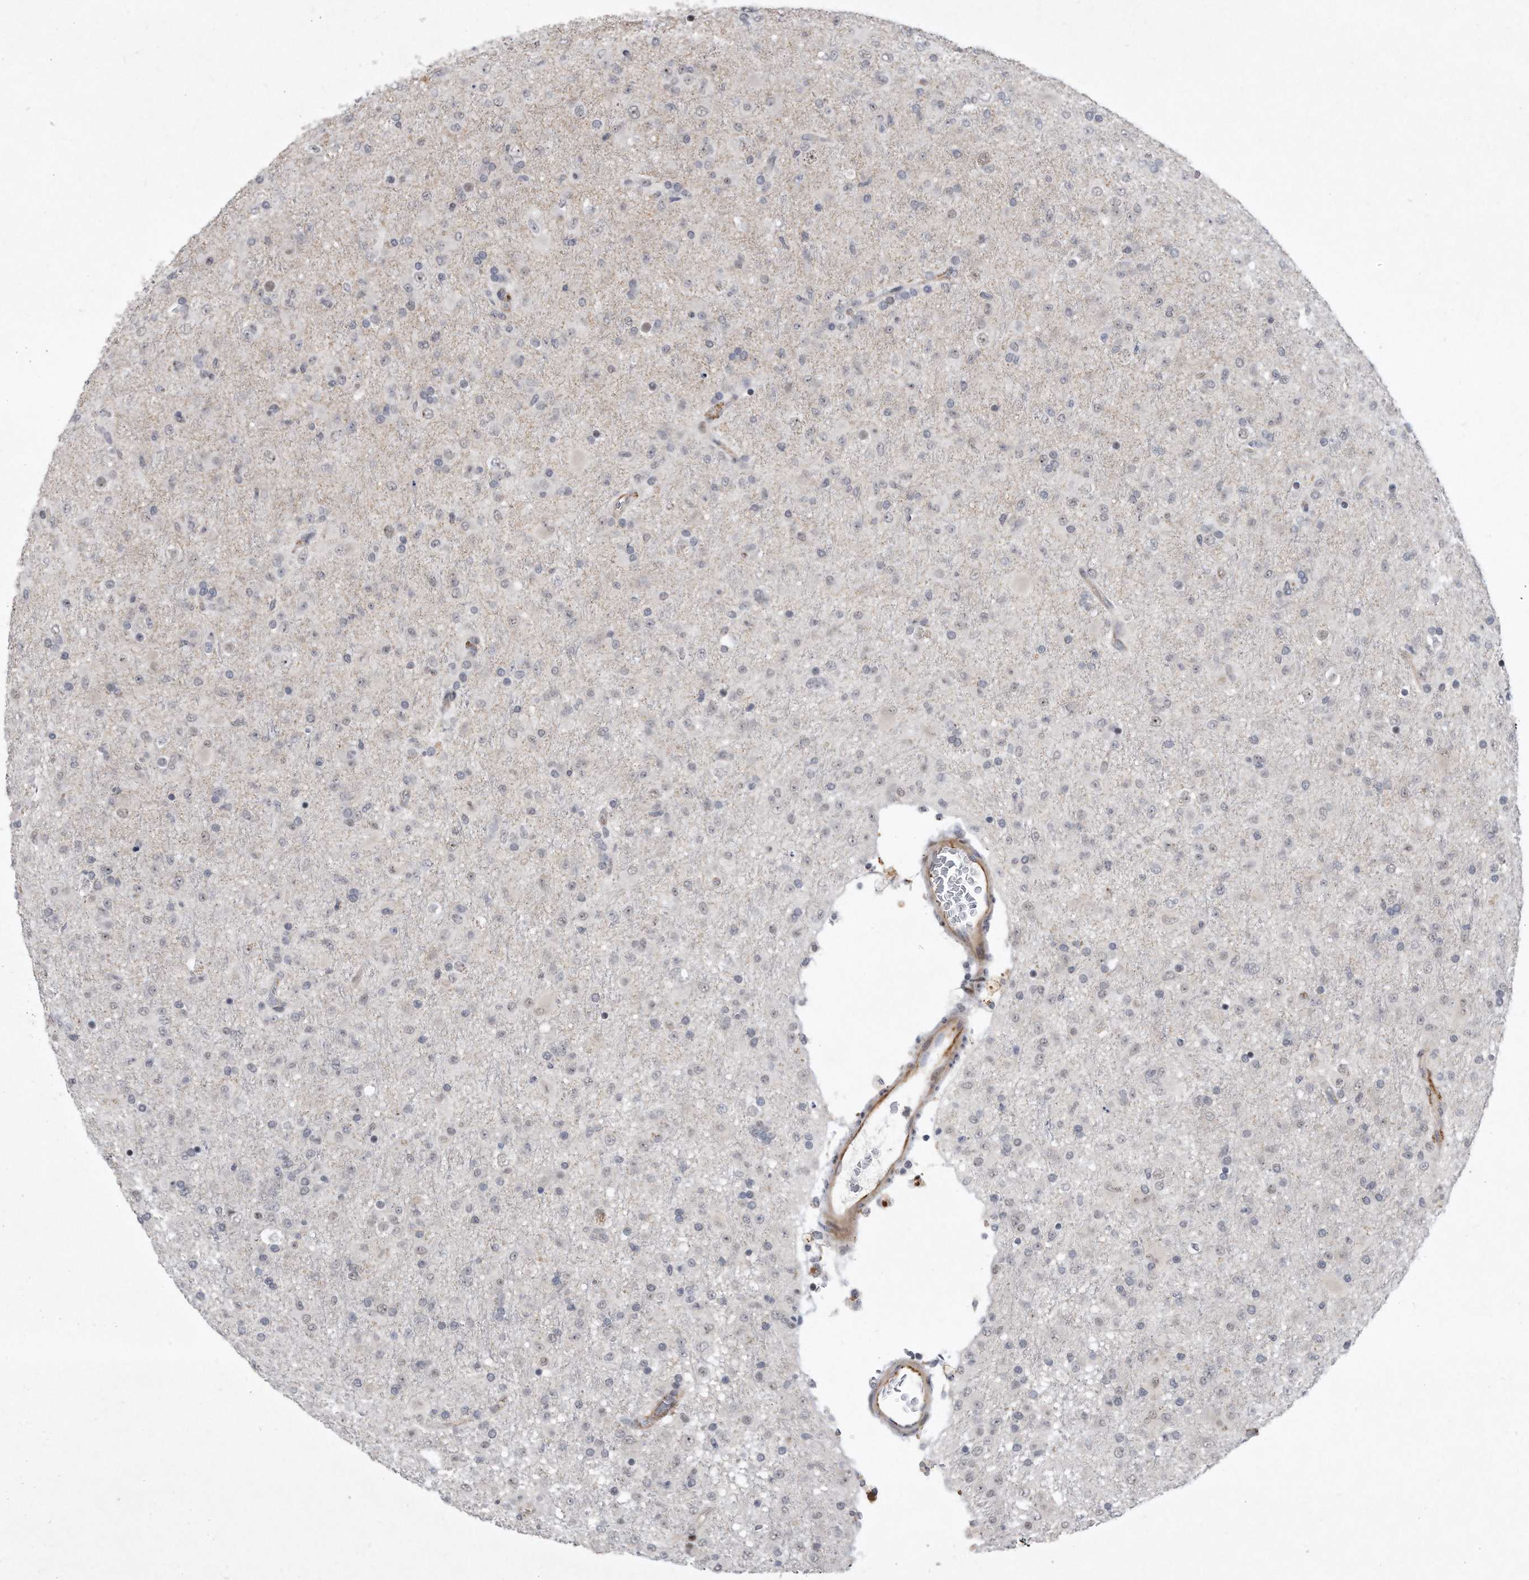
{"staining": {"intensity": "negative", "quantity": "none", "location": "none"}, "tissue": "glioma", "cell_type": "Tumor cells", "image_type": "cancer", "snomed": [{"axis": "morphology", "description": "Glioma, malignant, Low grade"}, {"axis": "topography", "description": "Brain"}], "caption": "Immunohistochemistry (IHC) micrograph of human malignant glioma (low-grade) stained for a protein (brown), which exhibits no staining in tumor cells. The staining was performed using DAB to visualize the protein expression in brown, while the nuclei were stained in blue with hematoxylin (Magnification: 20x).", "gene": "PGBD2", "patient": {"sex": "male", "age": 65}}